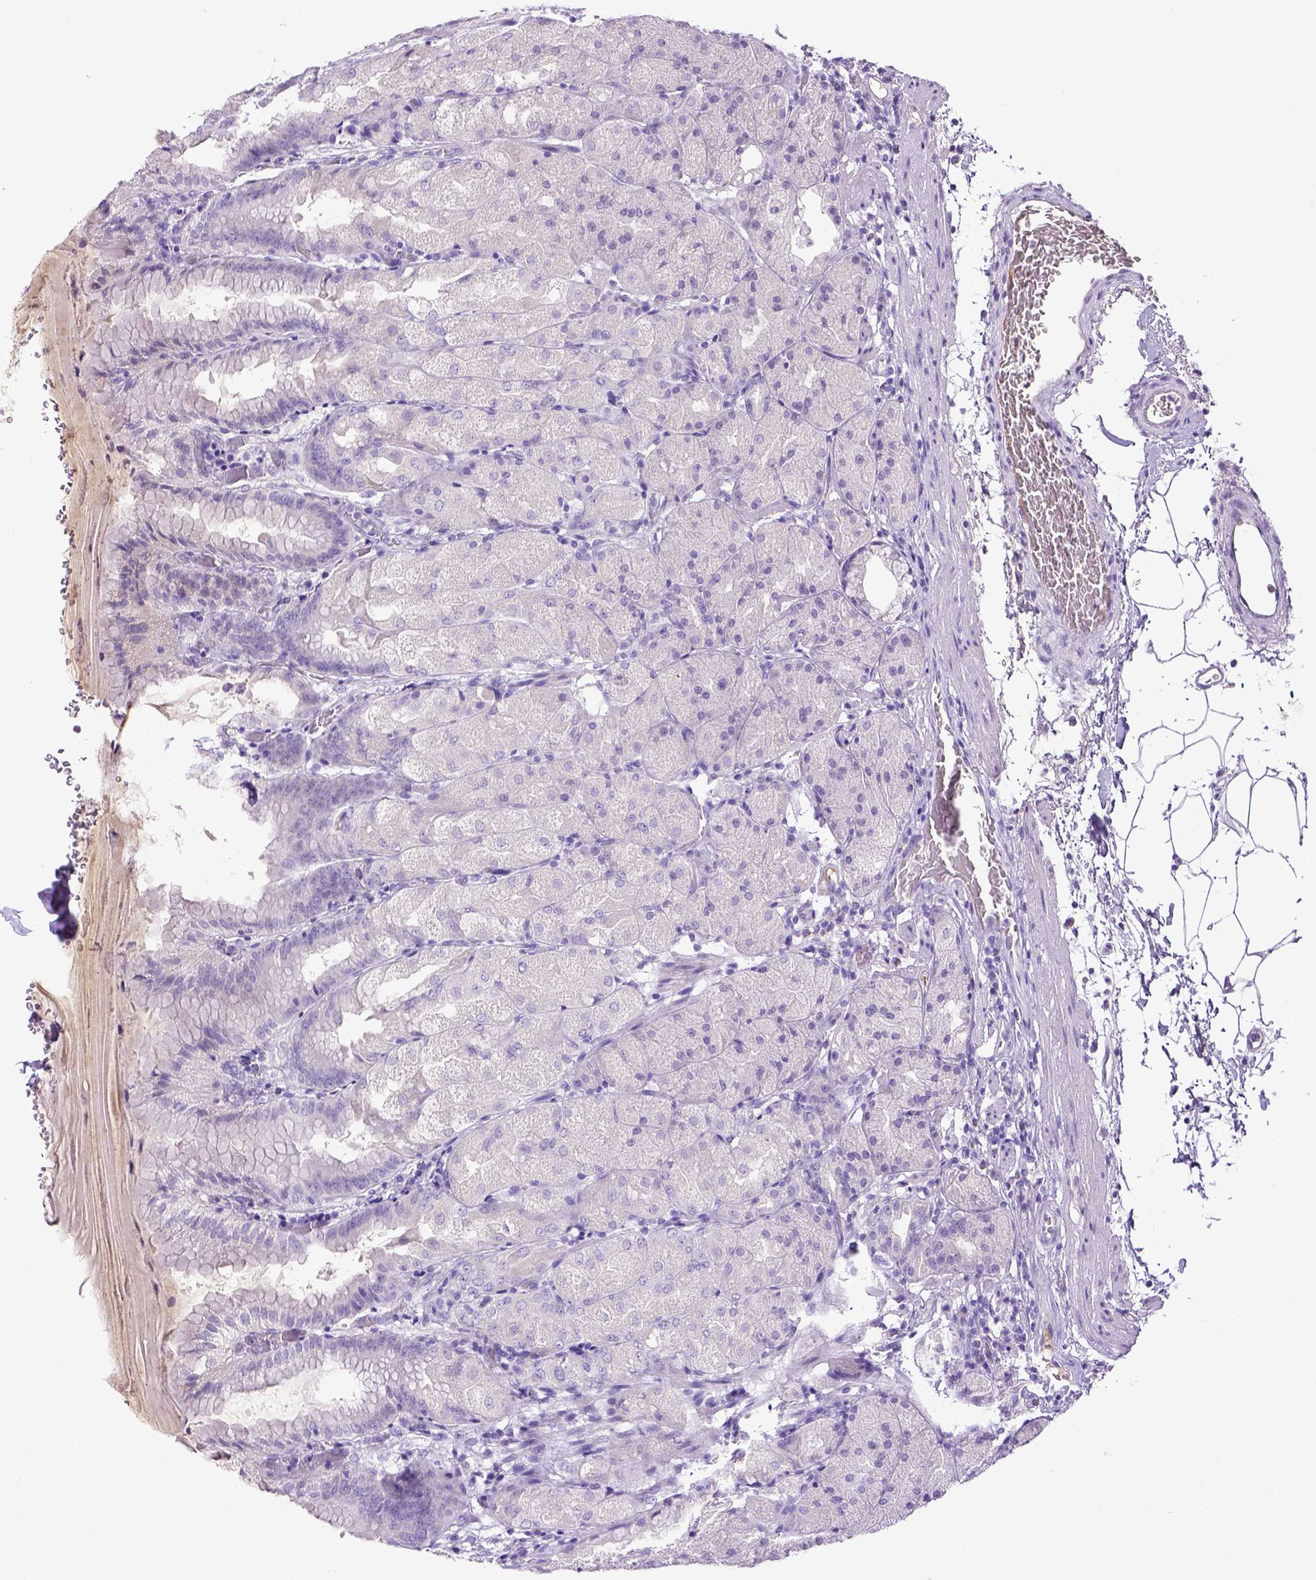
{"staining": {"intensity": "negative", "quantity": "none", "location": "none"}, "tissue": "stomach", "cell_type": "Glandular cells", "image_type": "normal", "snomed": [{"axis": "morphology", "description": "Normal tissue, NOS"}, {"axis": "topography", "description": "Stomach, upper"}, {"axis": "topography", "description": "Stomach"}, {"axis": "topography", "description": "Stomach, lower"}], "caption": "Immunohistochemistry image of normal stomach stained for a protein (brown), which displays no positivity in glandular cells.", "gene": "ITIH4", "patient": {"sex": "male", "age": 62}}